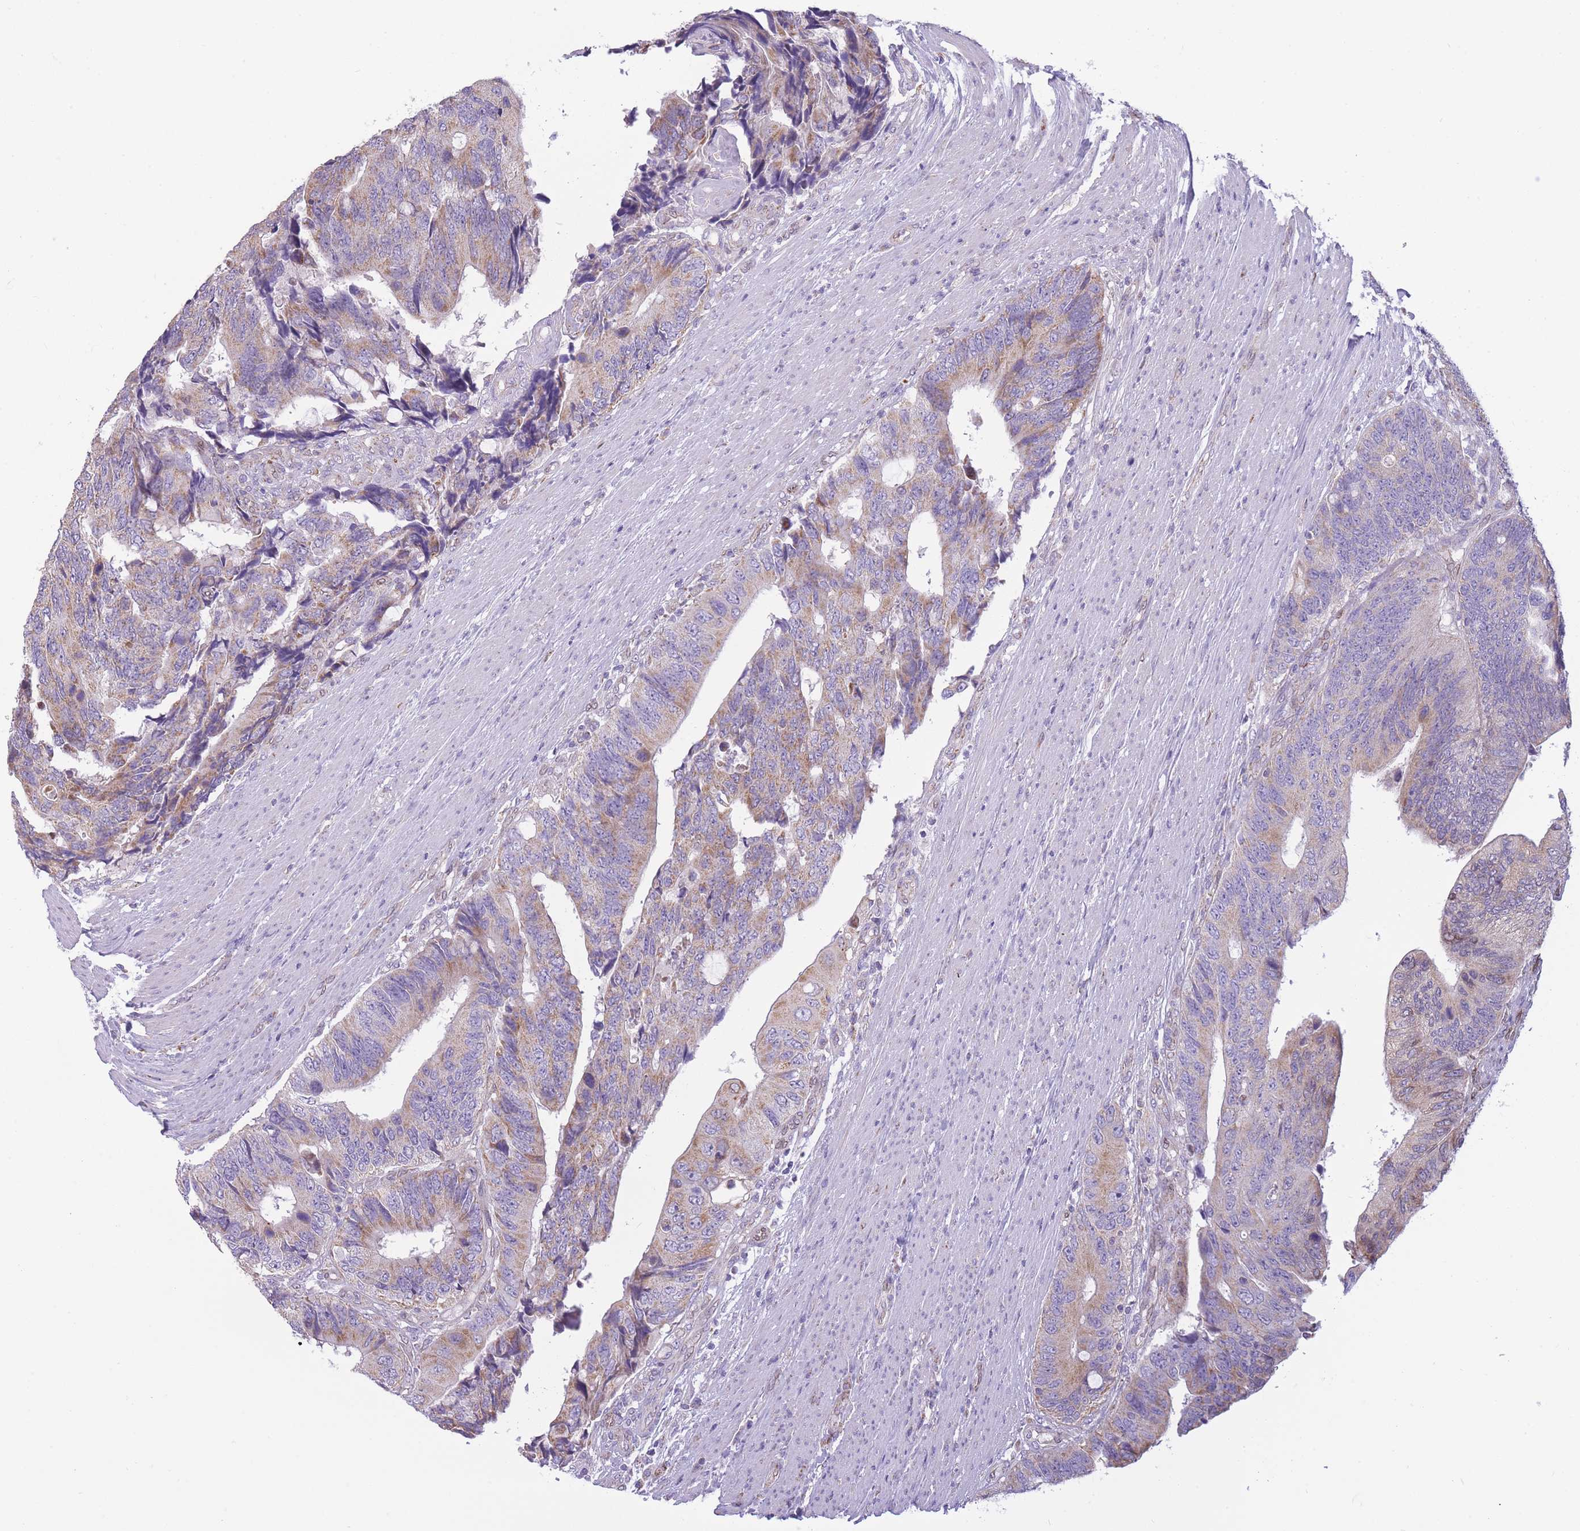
{"staining": {"intensity": "weak", "quantity": "25%-75%", "location": "cytoplasmic/membranous"}, "tissue": "colorectal cancer", "cell_type": "Tumor cells", "image_type": "cancer", "snomed": [{"axis": "morphology", "description": "Adenocarcinoma, NOS"}, {"axis": "topography", "description": "Colon"}], "caption": "Weak cytoplasmic/membranous staining is appreciated in approximately 25%-75% of tumor cells in adenocarcinoma (colorectal). (DAB = brown stain, brightfield microscopy at high magnification).", "gene": "PDHA1", "patient": {"sex": "male", "age": 87}}